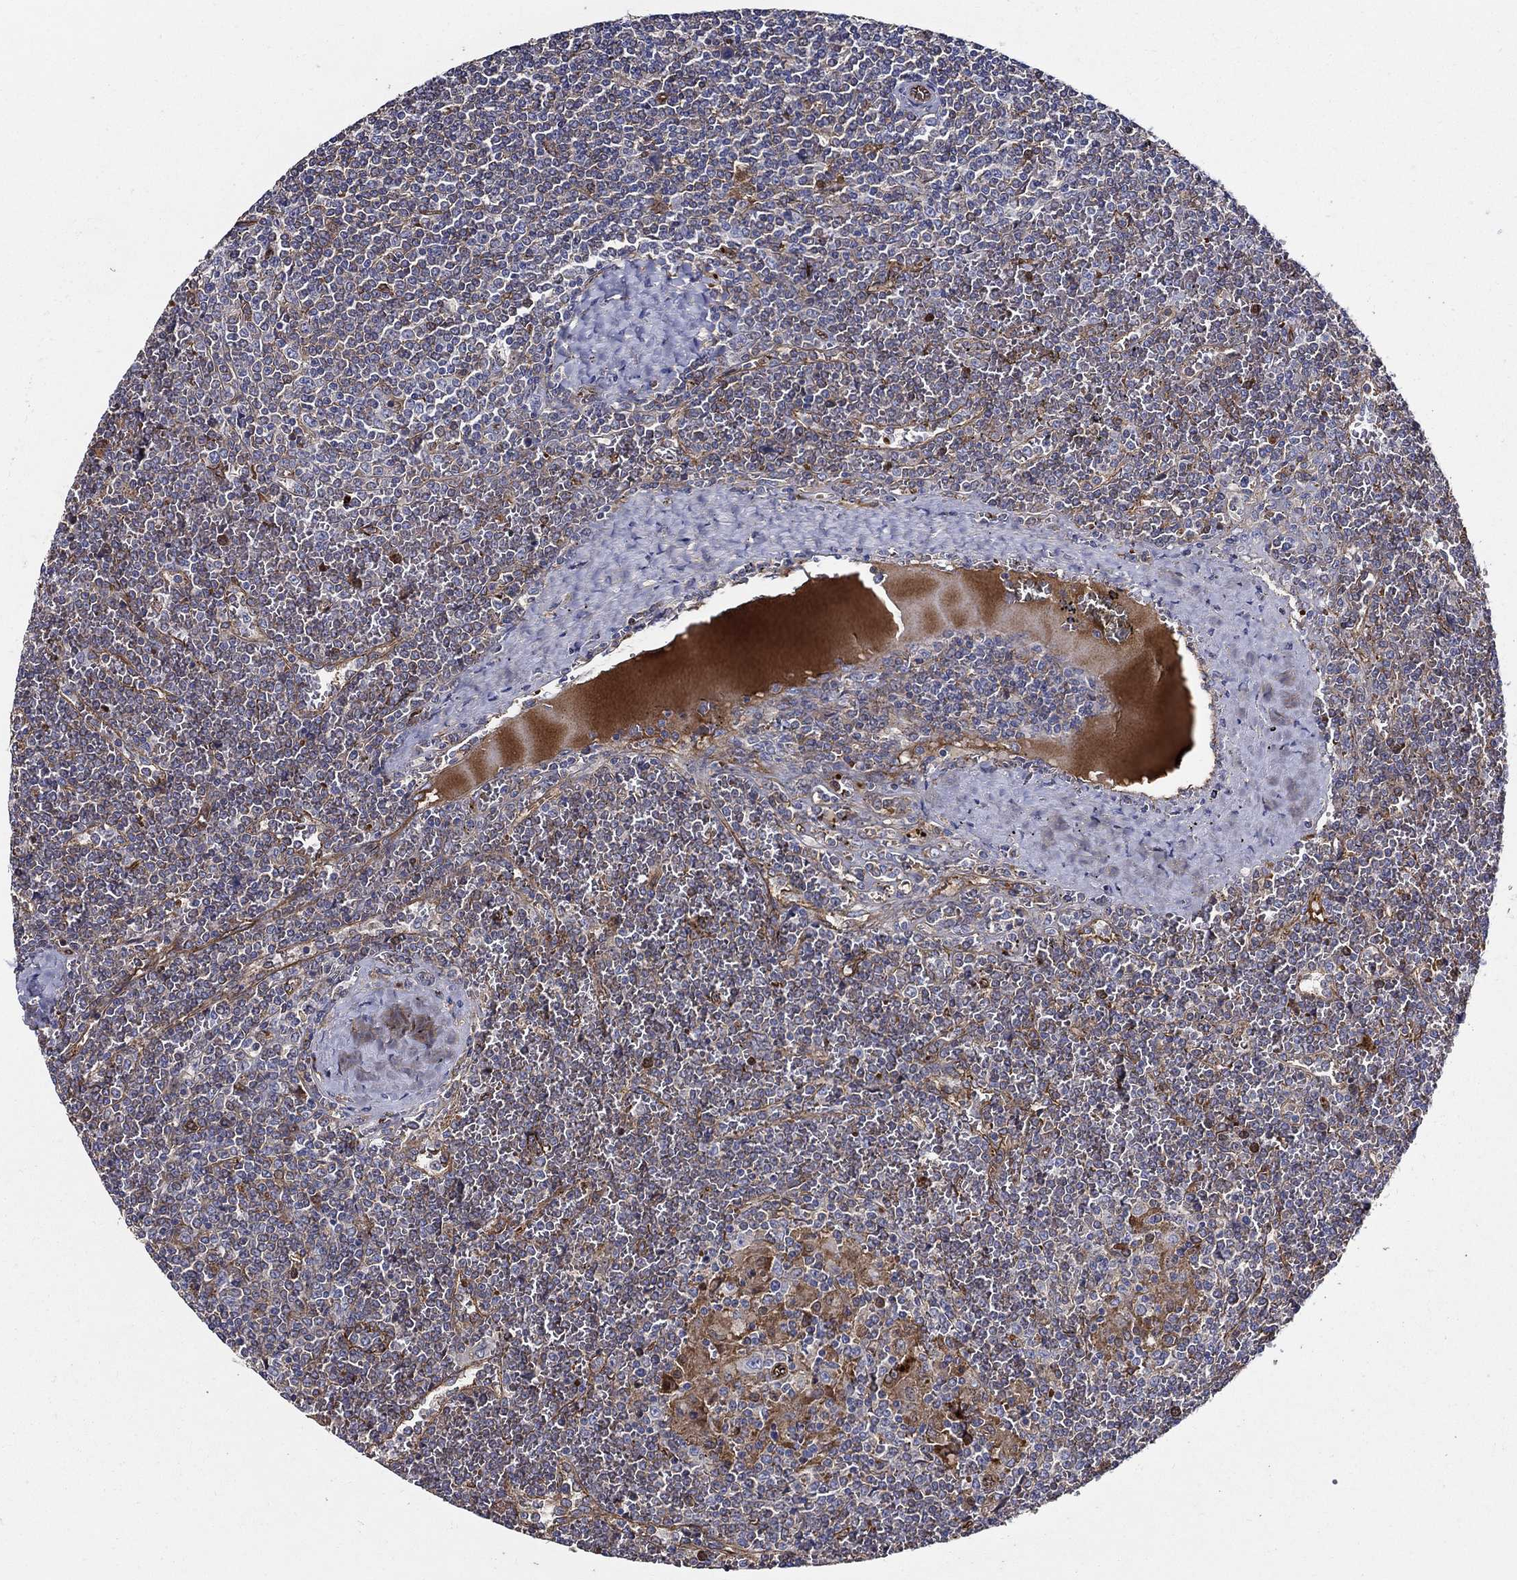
{"staining": {"intensity": "negative", "quantity": "none", "location": "none"}, "tissue": "lymphoma", "cell_type": "Tumor cells", "image_type": "cancer", "snomed": [{"axis": "morphology", "description": "Malignant lymphoma, non-Hodgkin's type, Low grade"}, {"axis": "topography", "description": "Spleen"}], "caption": "The immunohistochemistry (IHC) image has no significant expression in tumor cells of malignant lymphoma, non-Hodgkin's type (low-grade) tissue. (Immunohistochemistry (ihc), brightfield microscopy, high magnification).", "gene": "APBB3", "patient": {"sex": "female", "age": 19}}